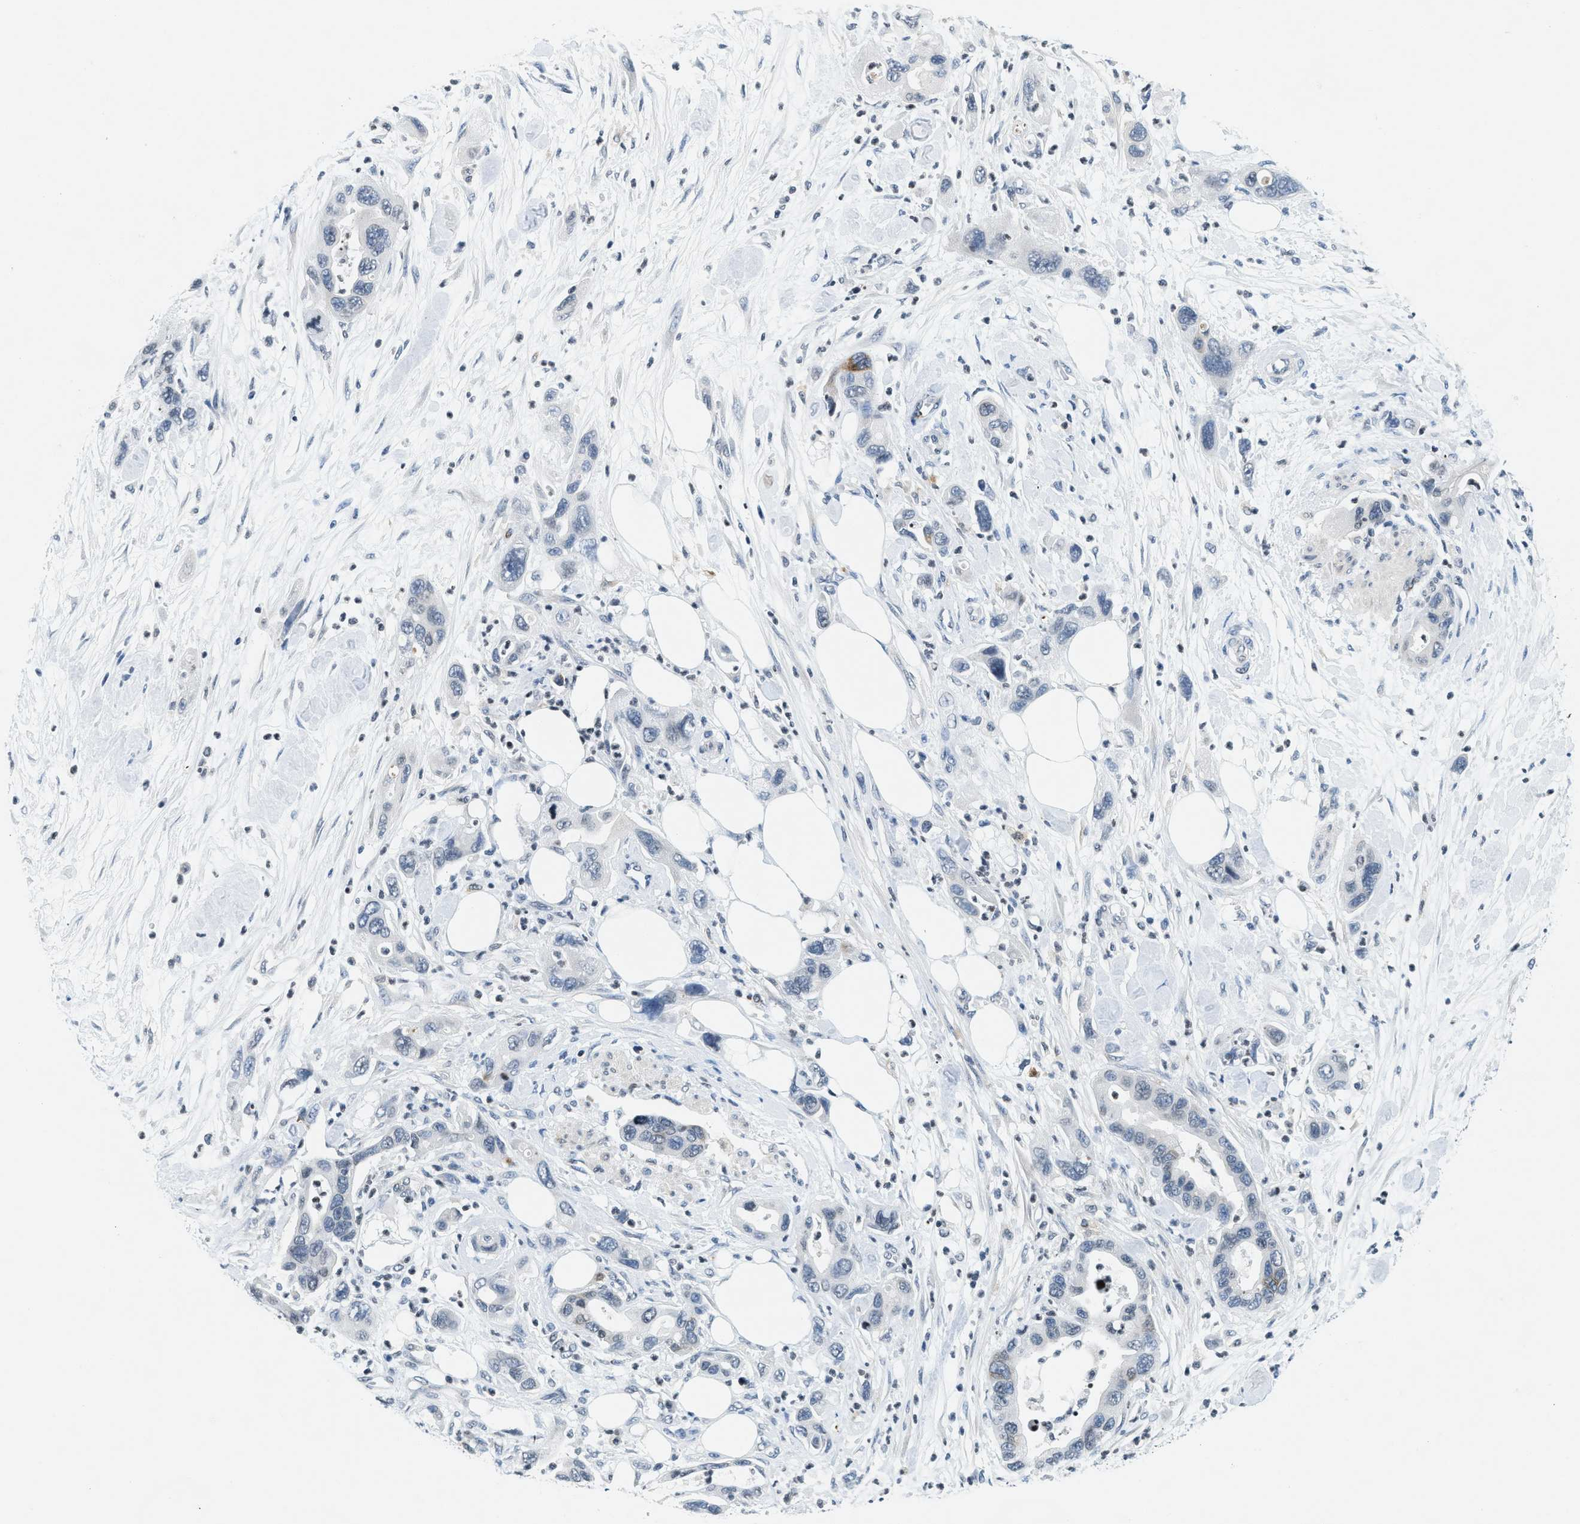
{"staining": {"intensity": "moderate", "quantity": "<25%", "location": "cytoplasmic/membranous"}, "tissue": "pancreatic cancer", "cell_type": "Tumor cells", "image_type": "cancer", "snomed": [{"axis": "morphology", "description": "Normal tissue, NOS"}, {"axis": "morphology", "description": "Adenocarcinoma, NOS"}, {"axis": "topography", "description": "Pancreas"}], "caption": "A brown stain labels moderate cytoplasmic/membranous staining of a protein in adenocarcinoma (pancreatic) tumor cells.", "gene": "UVRAG", "patient": {"sex": "female", "age": 71}}